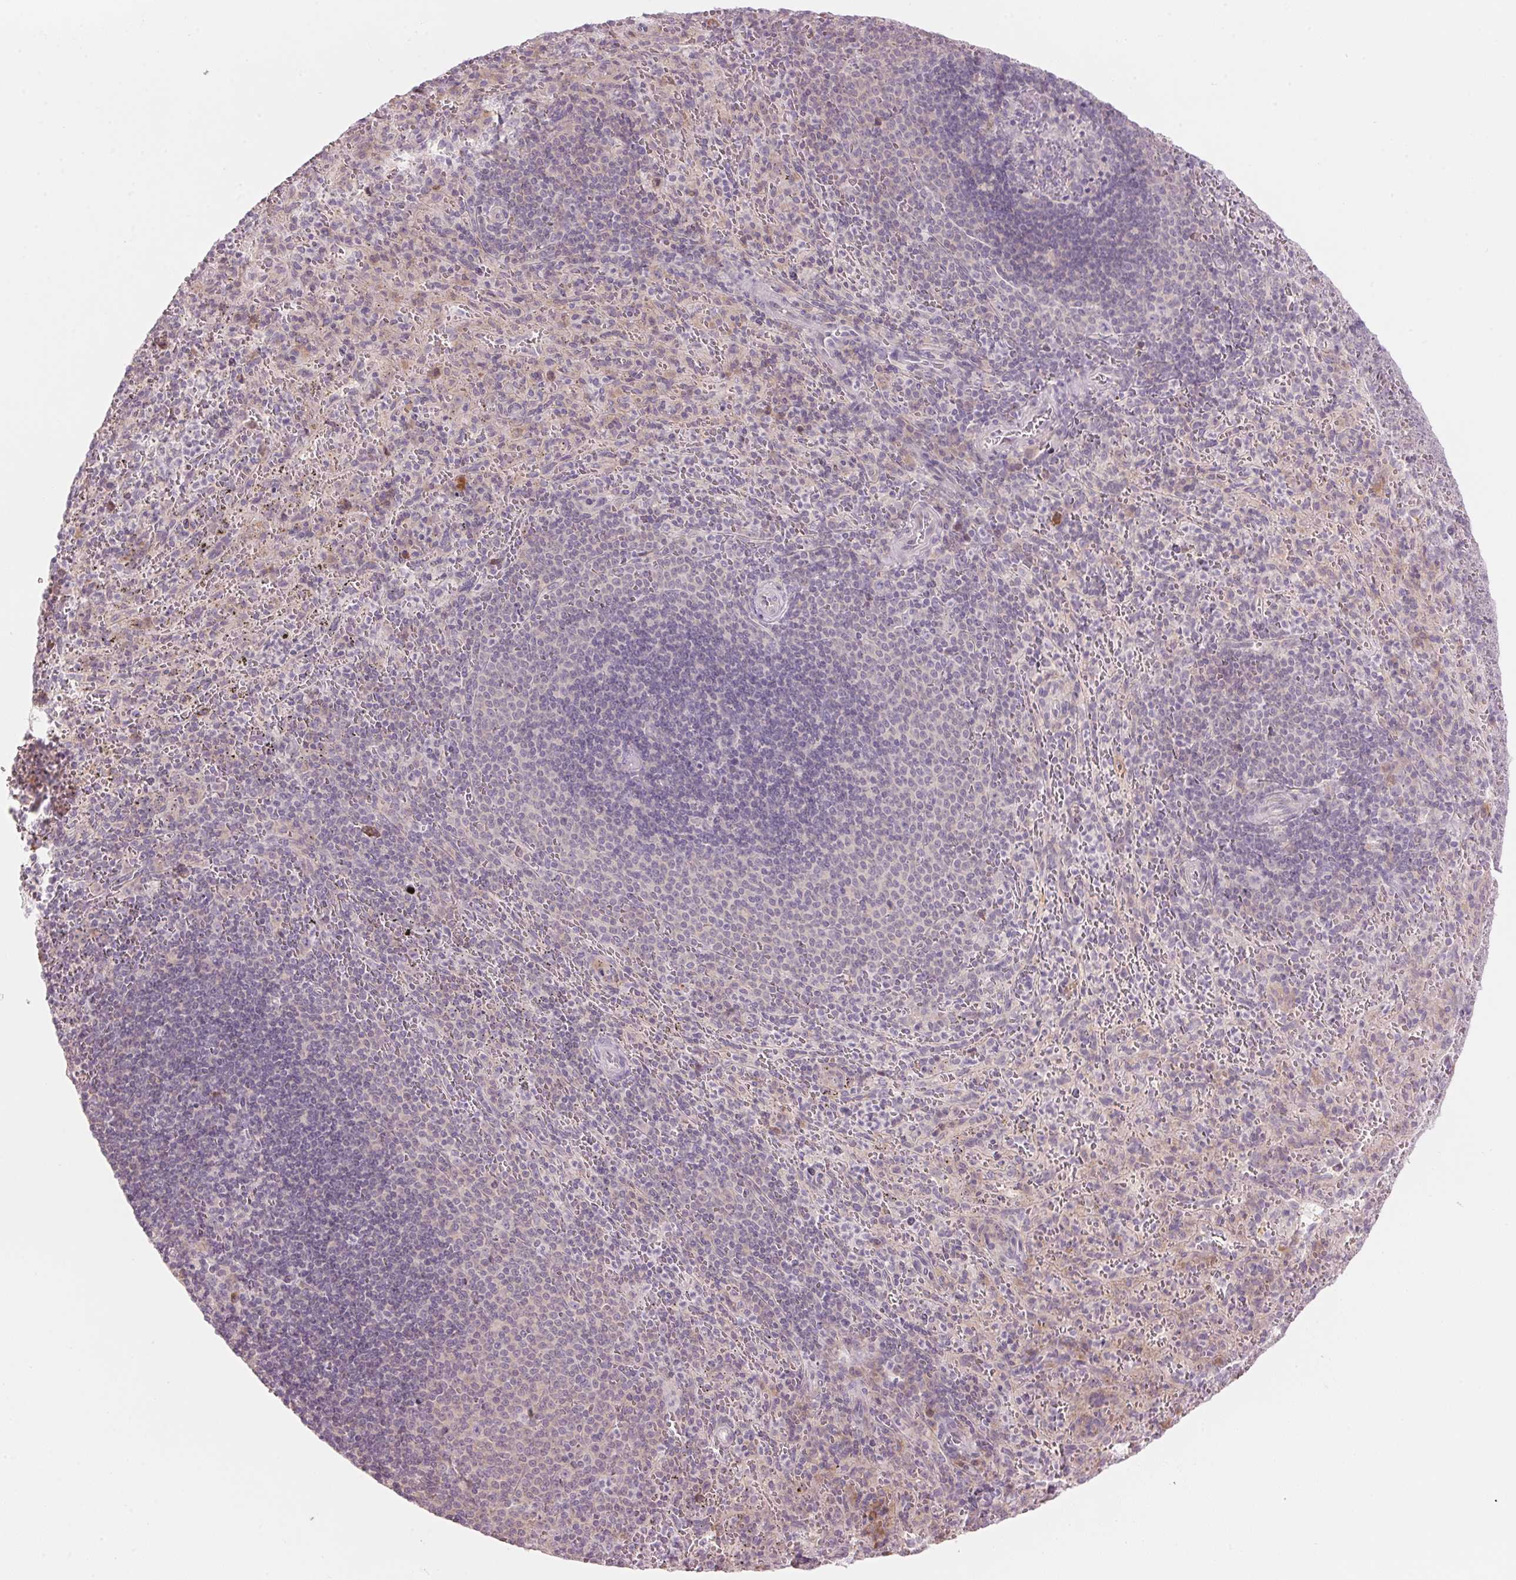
{"staining": {"intensity": "negative", "quantity": "none", "location": "none"}, "tissue": "spleen", "cell_type": "Cells in red pulp", "image_type": "normal", "snomed": [{"axis": "morphology", "description": "Normal tissue, NOS"}, {"axis": "topography", "description": "Spleen"}], "caption": "DAB (3,3'-diaminobenzidine) immunohistochemical staining of unremarkable human spleen displays no significant expression in cells in red pulp. The staining is performed using DAB (3,3'-diaminobenzidine) brown chromogen with nuclei counter-stained in using hematoxylin.", "gene": "GNMT", "patient": {"sex": "male", "age": 57}}